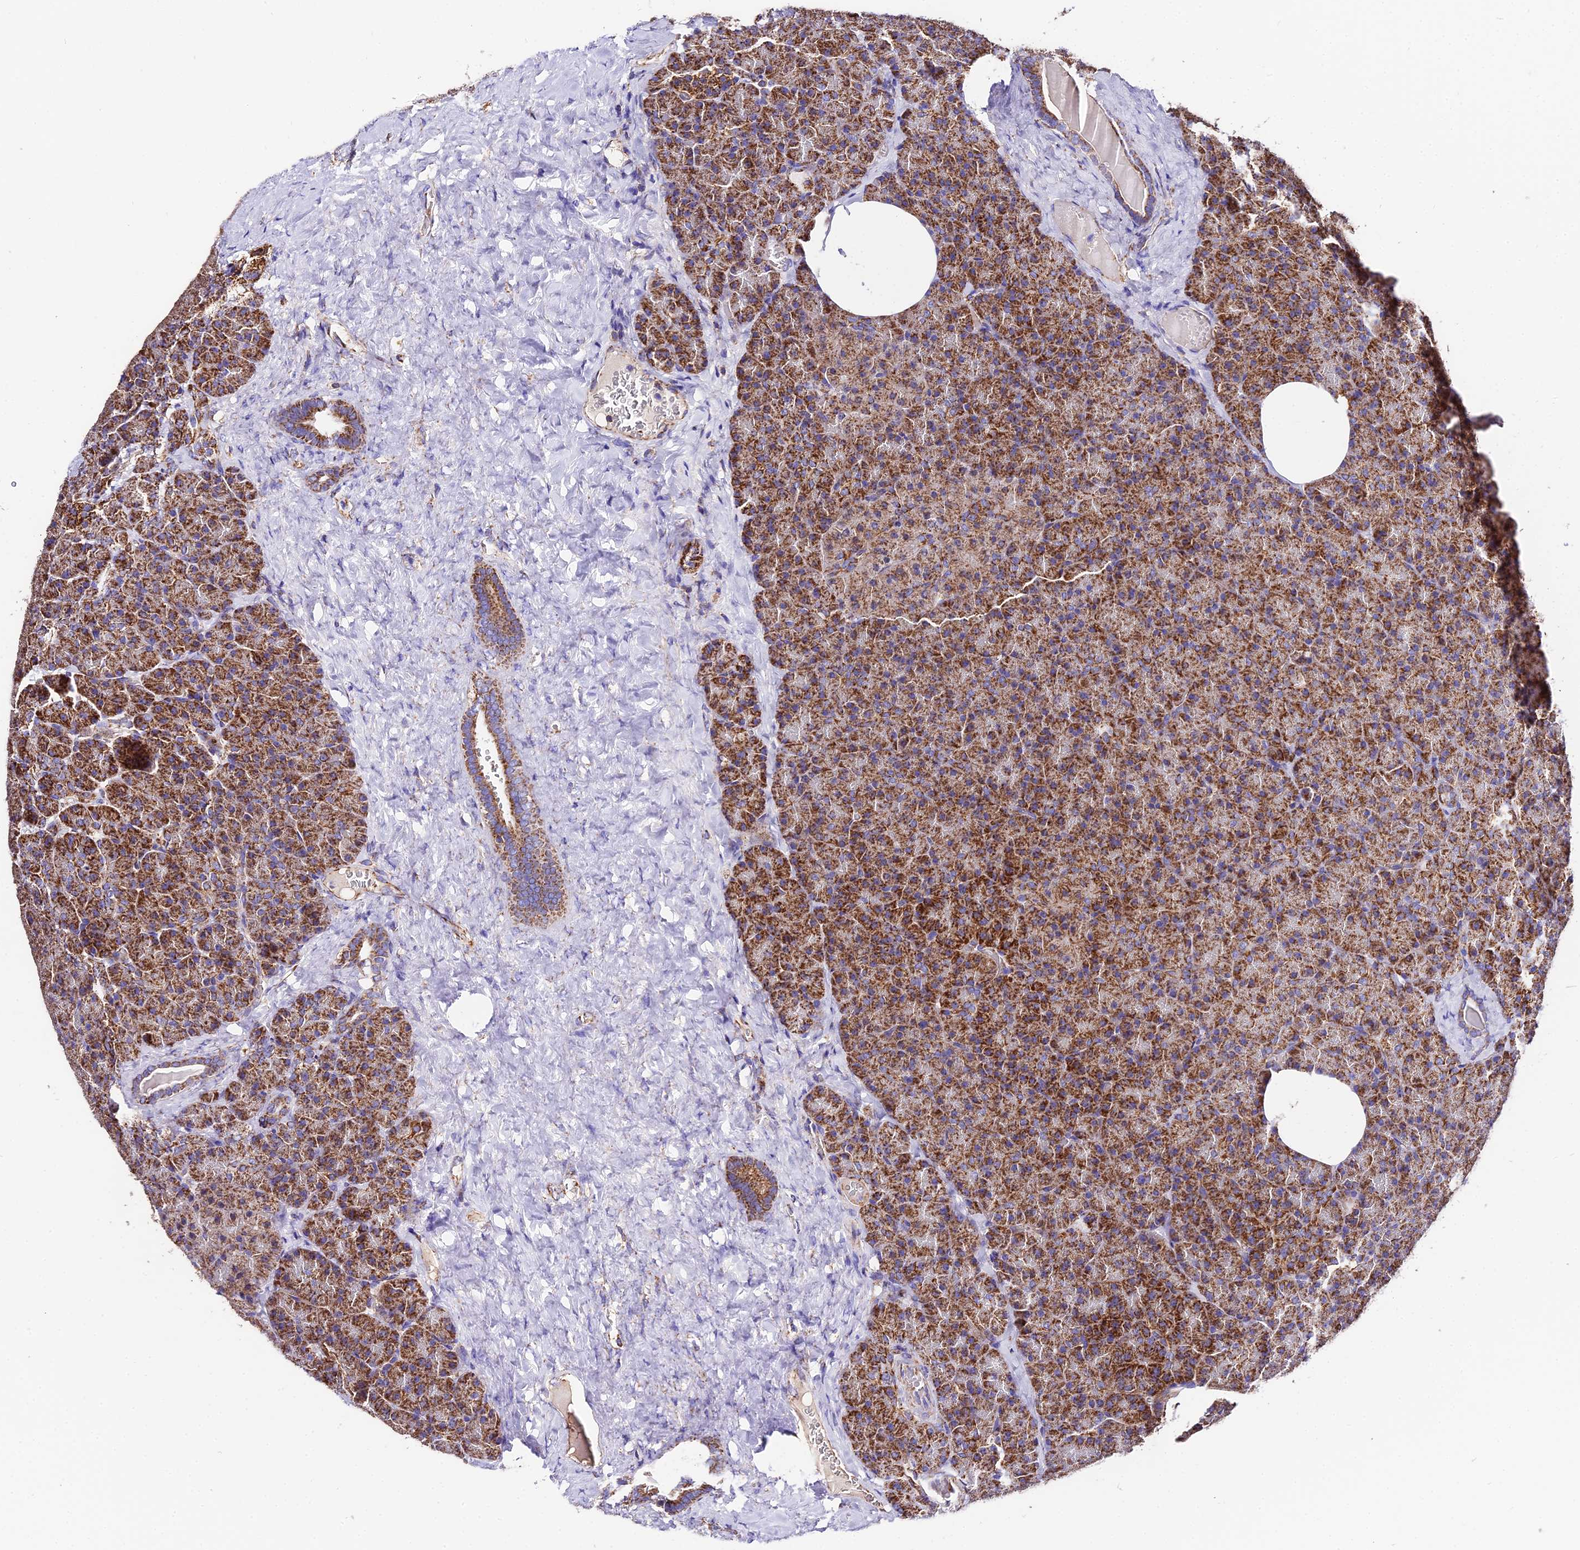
{"staining": {"intensity": "strong", "quantity": ">75%", "location": "cytoplasmic/membranous"}, "tissue": "pancreas", "cell_type": "Exocrine glandular cells", "image_type": "normal", "snomed": [{"axis": "morphology", "description": "Normal tissue, NOS"}, {"axis": "morphology", "description": "Carcinoid, malignant, NOS"}, {"axis": "topography", "description": "Pancreas"}], "caption": "Immunohistochemistry image of benign pancreas stained for a protein (brown), which reveals high levels of strong cytoplasmic/membranous staining in about >75% of exocrine glandular cells.", "gene": "OCIAD1", "patient": {"sex": "female", "age": 35}}